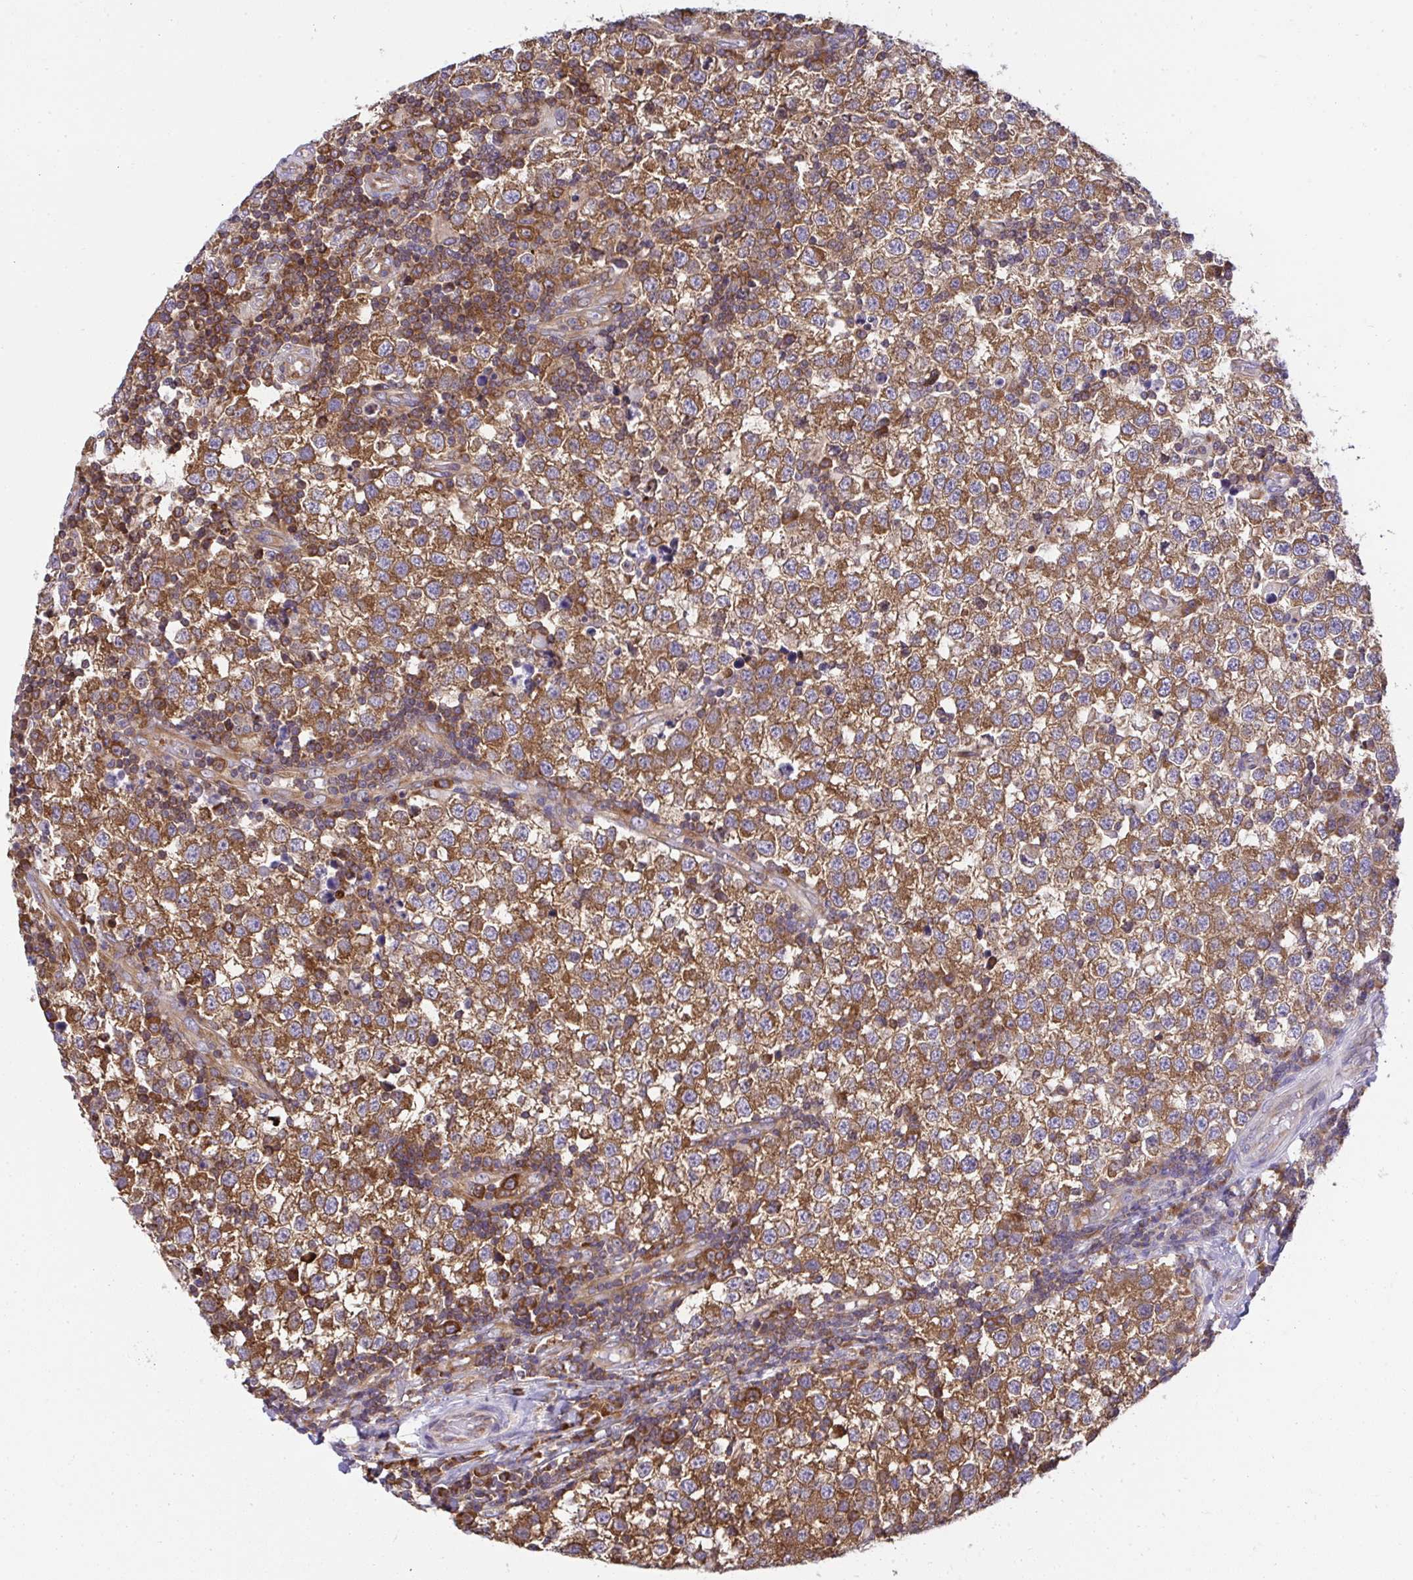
{"staining": {"intensity": "strong", "quantity": ">75%", "location": "cytoplasmic/membranous"}, "tissue": "testis cancer", "cell_type": "Tumor cells", "image_type": "cancer", "snomed": [{"axis": "morphology", "description": "Seminoma, NOS"}, {"axis": "topography", "description": "Testis"}], "caption": "The micrograph shows staining of testis cancer (seminoma), revealing strong cytoplasmic/membranous protein positivity (brown color) within tumor cells.", "gene": "RPS7", "patient": {"sex": "male", "age": 34}}